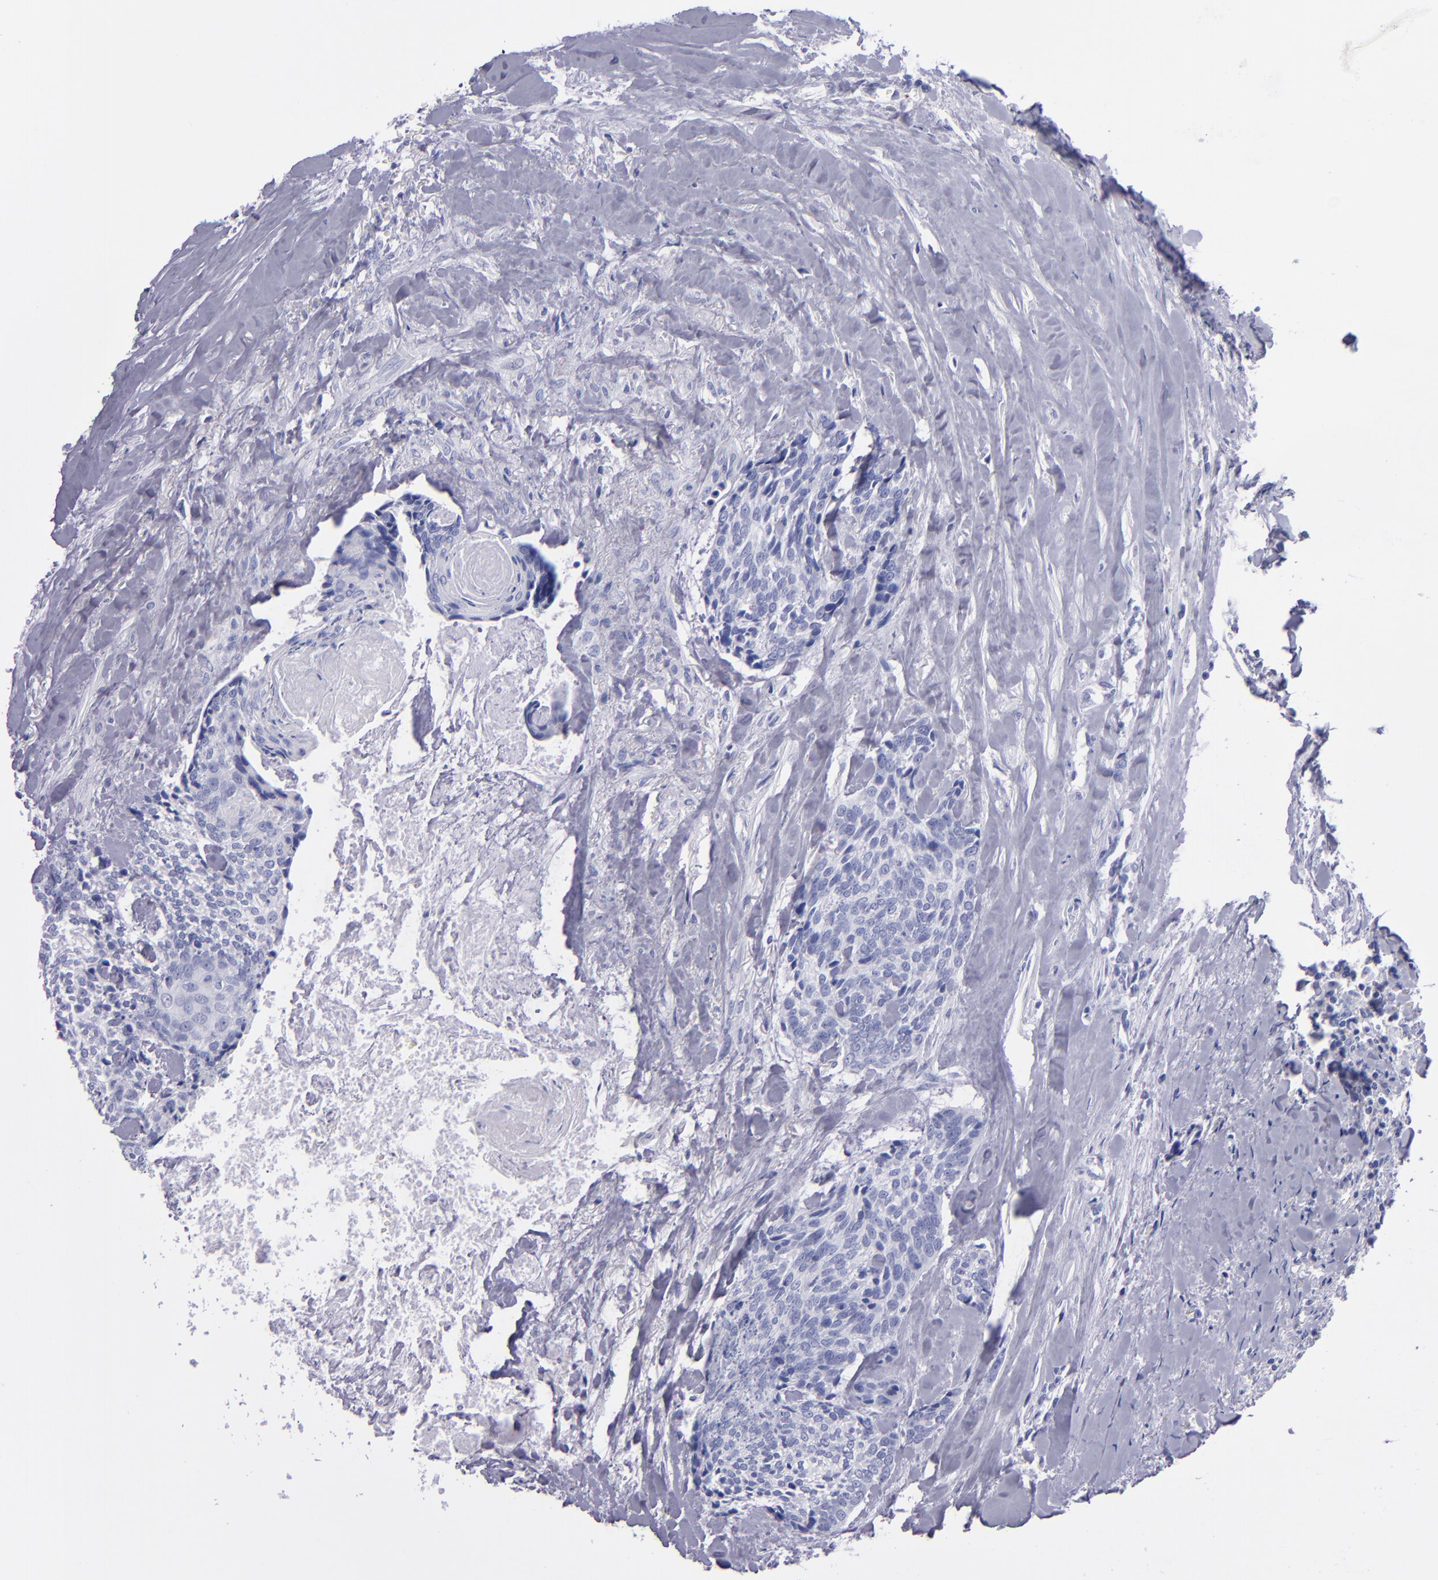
{"staining": {"intensity": "negative", "quantity": "none", "location": "none"}, "tissue": "head and neck cancer", "cell_type": "Tumor cells", "image_type": "cancer", "snomed": [{"axis": "morphology", "description": "Squamous cell carcinoma, NOS"}, {"axis": "topography", "description": "Salivary gland"}, {"axis": "topography", "description": "Head-Neck"}], "caption": "DAB (3,3'-diaminobenzidine) immunohistochemical staining of human squamous cell carcinoma (head and neck) displays no significant staining in tumor cells.", "gene": "CR1", "patient": {"sex": "male", "age": 70}}